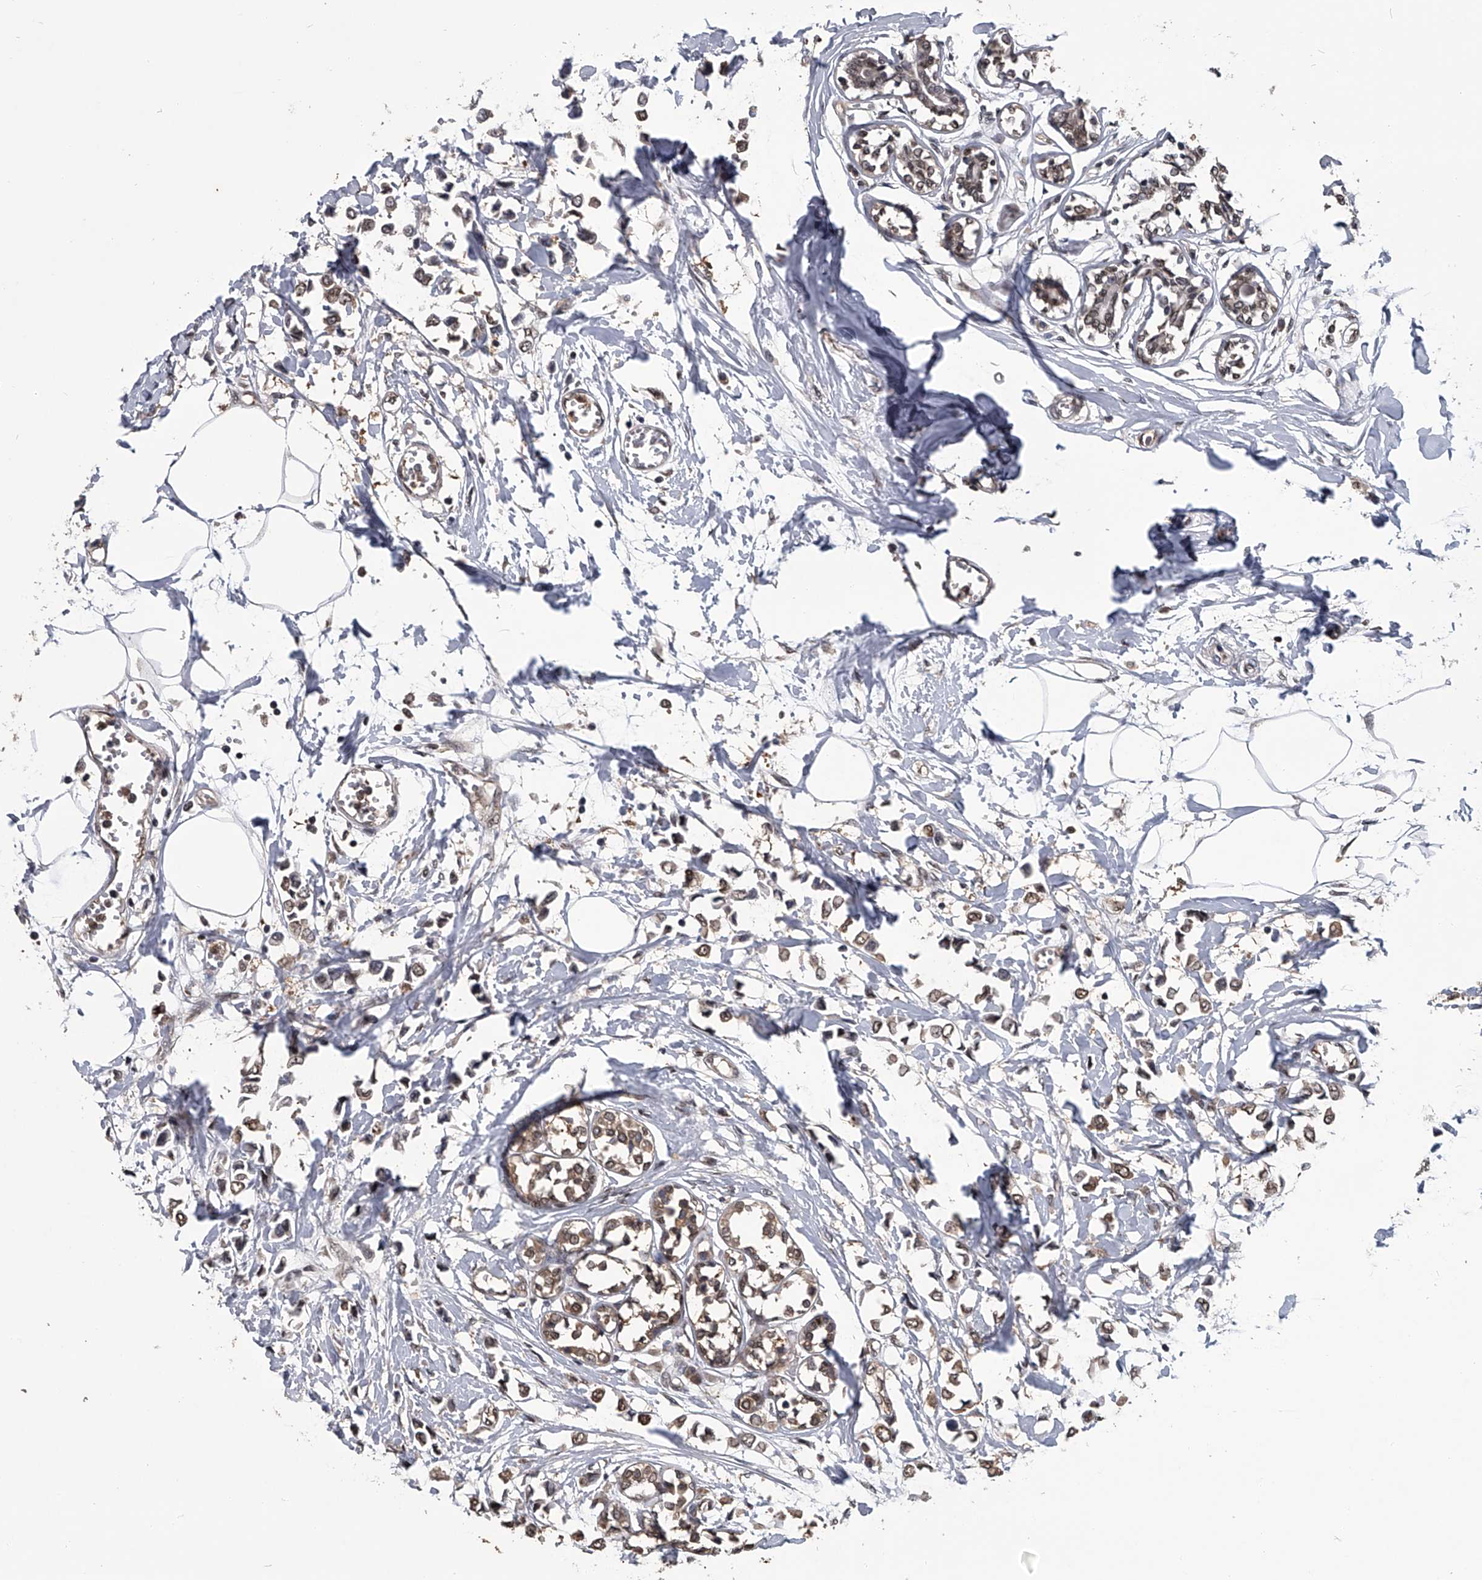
{"staining": {"intensity": "moderate", "quantity": ">75%", "location": "cytoplasmic/membranous,nuclear"}, "tissue": "breast cancer", "cell_type": "Tumor cells", "image_type": "cancer", "snomed": [{"axis": "morphology", "description": "Lobular carcinoma"}, {"axis": "topography", "description": "Breast"}], "caption": "Protein staining of breast cancer (lobular carcinoma) tissue reveals moderate cytoplasmic/membranous and nuclear positivity in about >75% of tumor cells.", "gene": "TSNAX", "patient": {"sex": "female", "age": 51}}